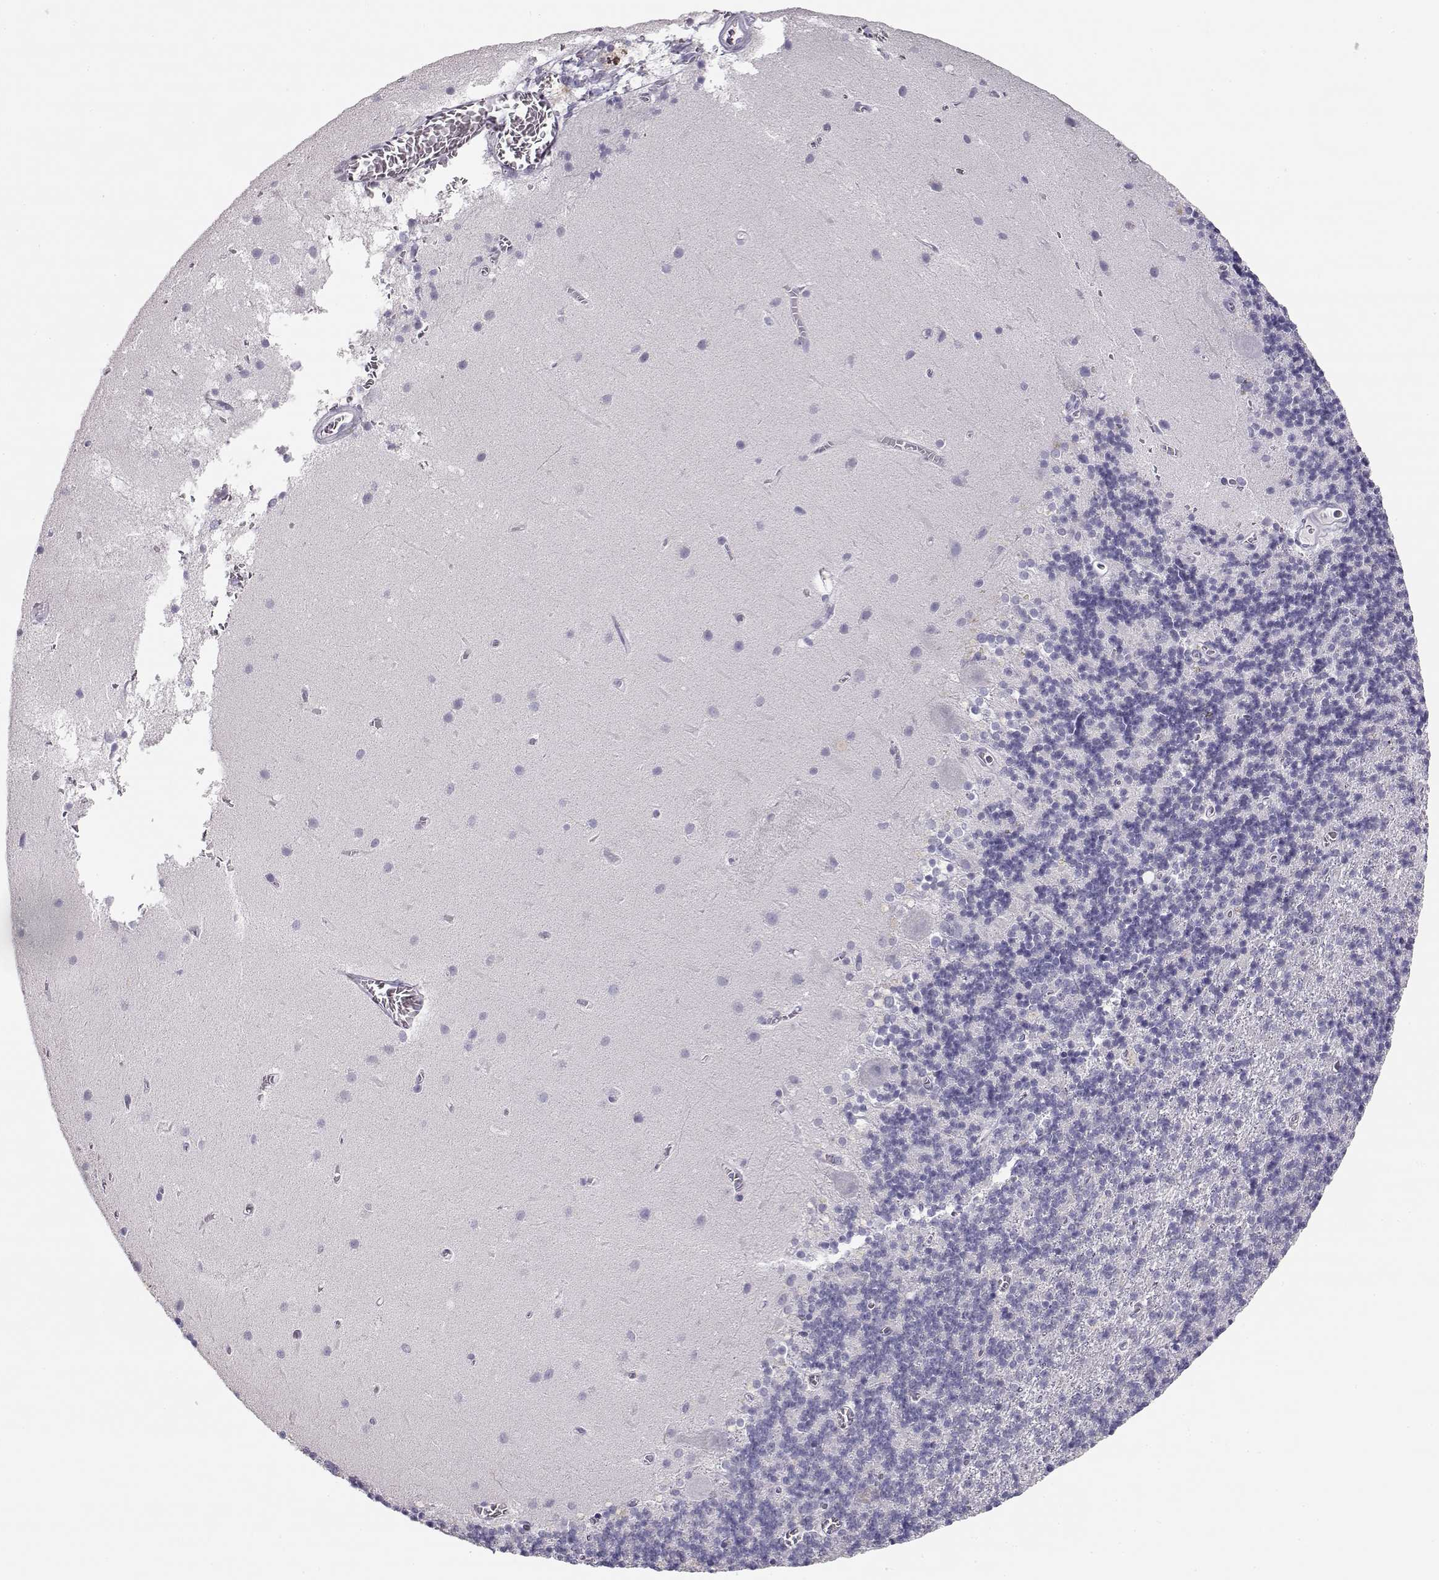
{"staining": {"intensity": "negative", "quantity": "none", "location": "none"}, "tissue": "cerebellum", "cell_type": "Cells in granular layer", "image_type": "normal", "snomed": [{"axis": "morphology", "description": "Normal tissue, NOS"}, {"axis": "topography", "description": "Cerebellum"}], "caption": "DAB immunohistochemical staining of unremarkable cerebellum reveals no significant staining in cells in granular layer.", "gene": "MAGEC1", "patient": {"sex": "male", "age": 70}}